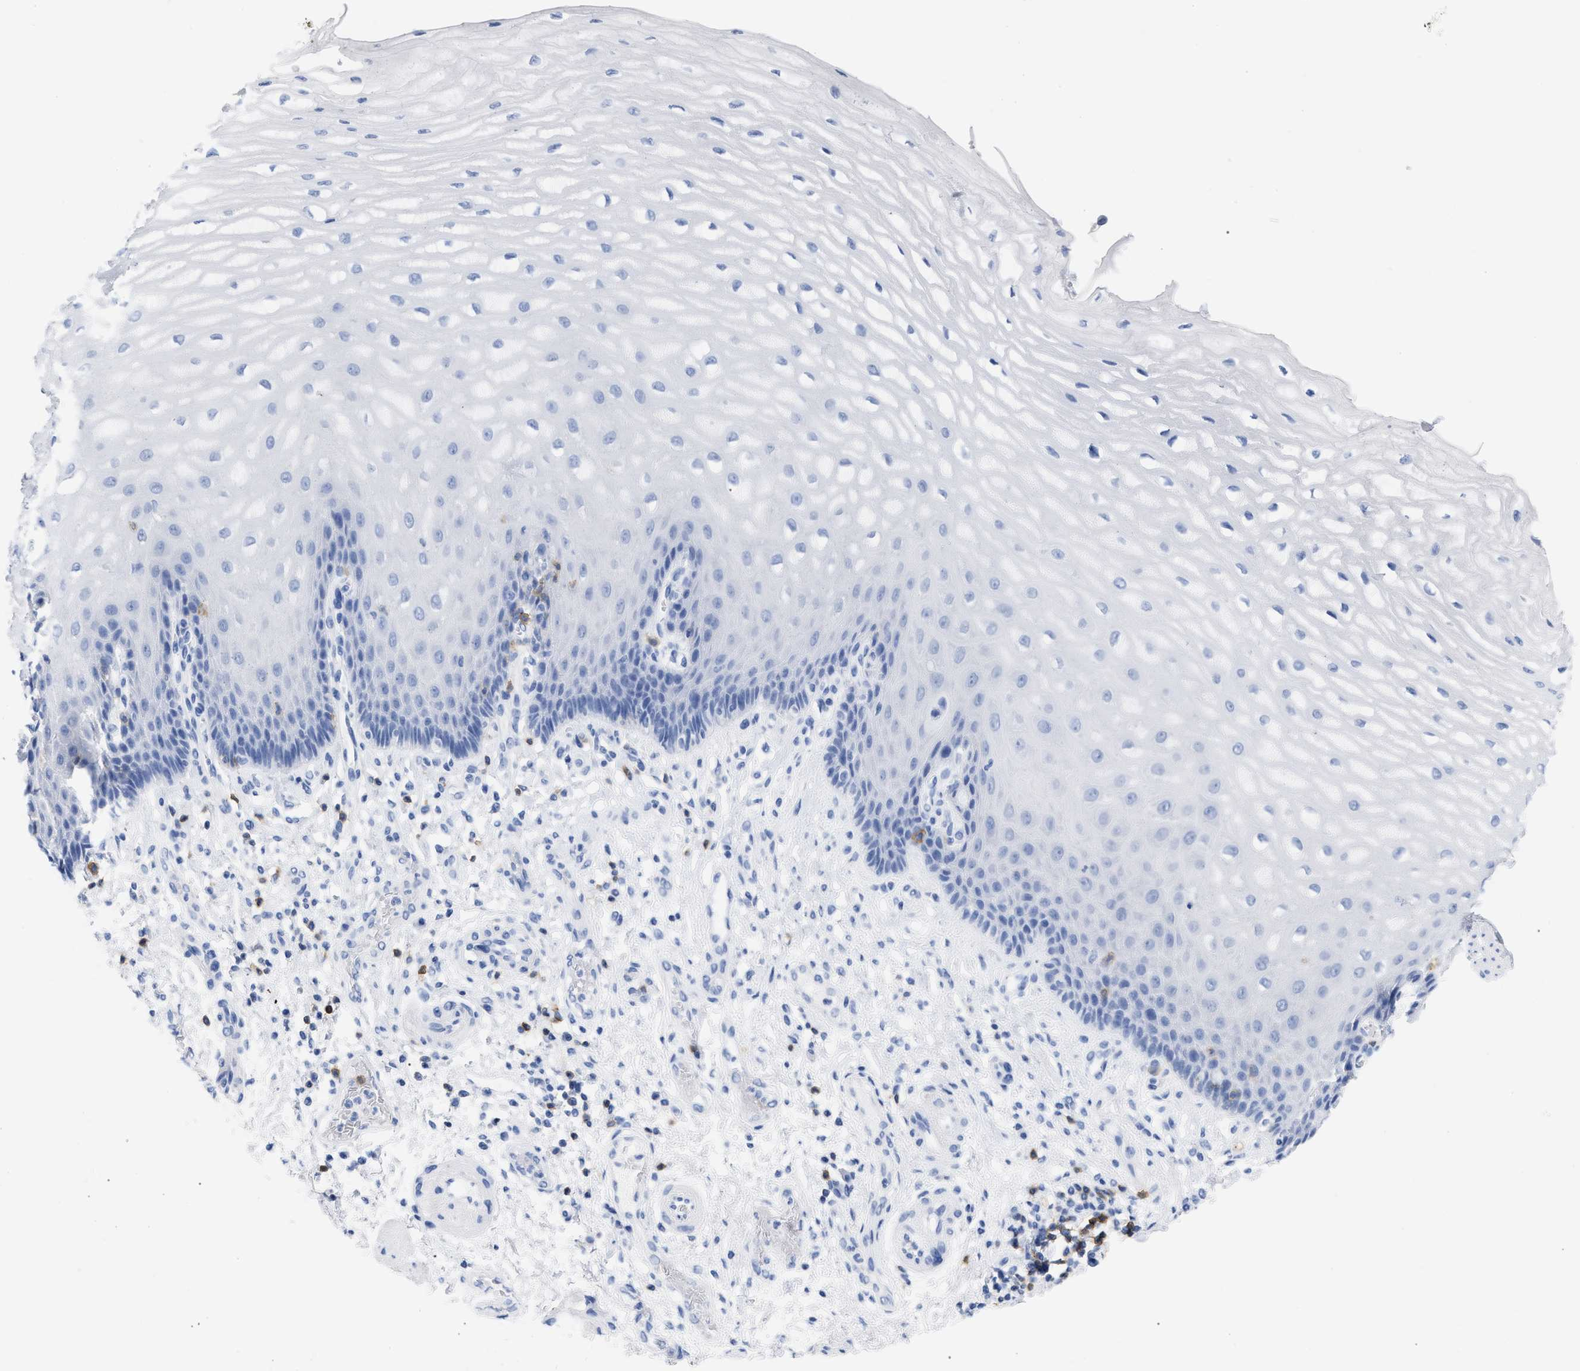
{"staining": {"intensity": "negative", "quantity": "none", "location": "none"}, "tissue": "esophagus", "cell_type": "Squamous epithelial cells", "image_type": "normal", "snomed": [{"axis": "morphology", "description": "Normal tissue, NOS"}, {"axis": "topography", "description": "Esophagus"}], "caption": "DAB (3,3'-diaminobenzidine) immunohistochemical staining of normal esophagus displays no significant expression in squamous epithelial cells.", "gene": "CD5", "patient": {"sex": "male", "age": 54}}